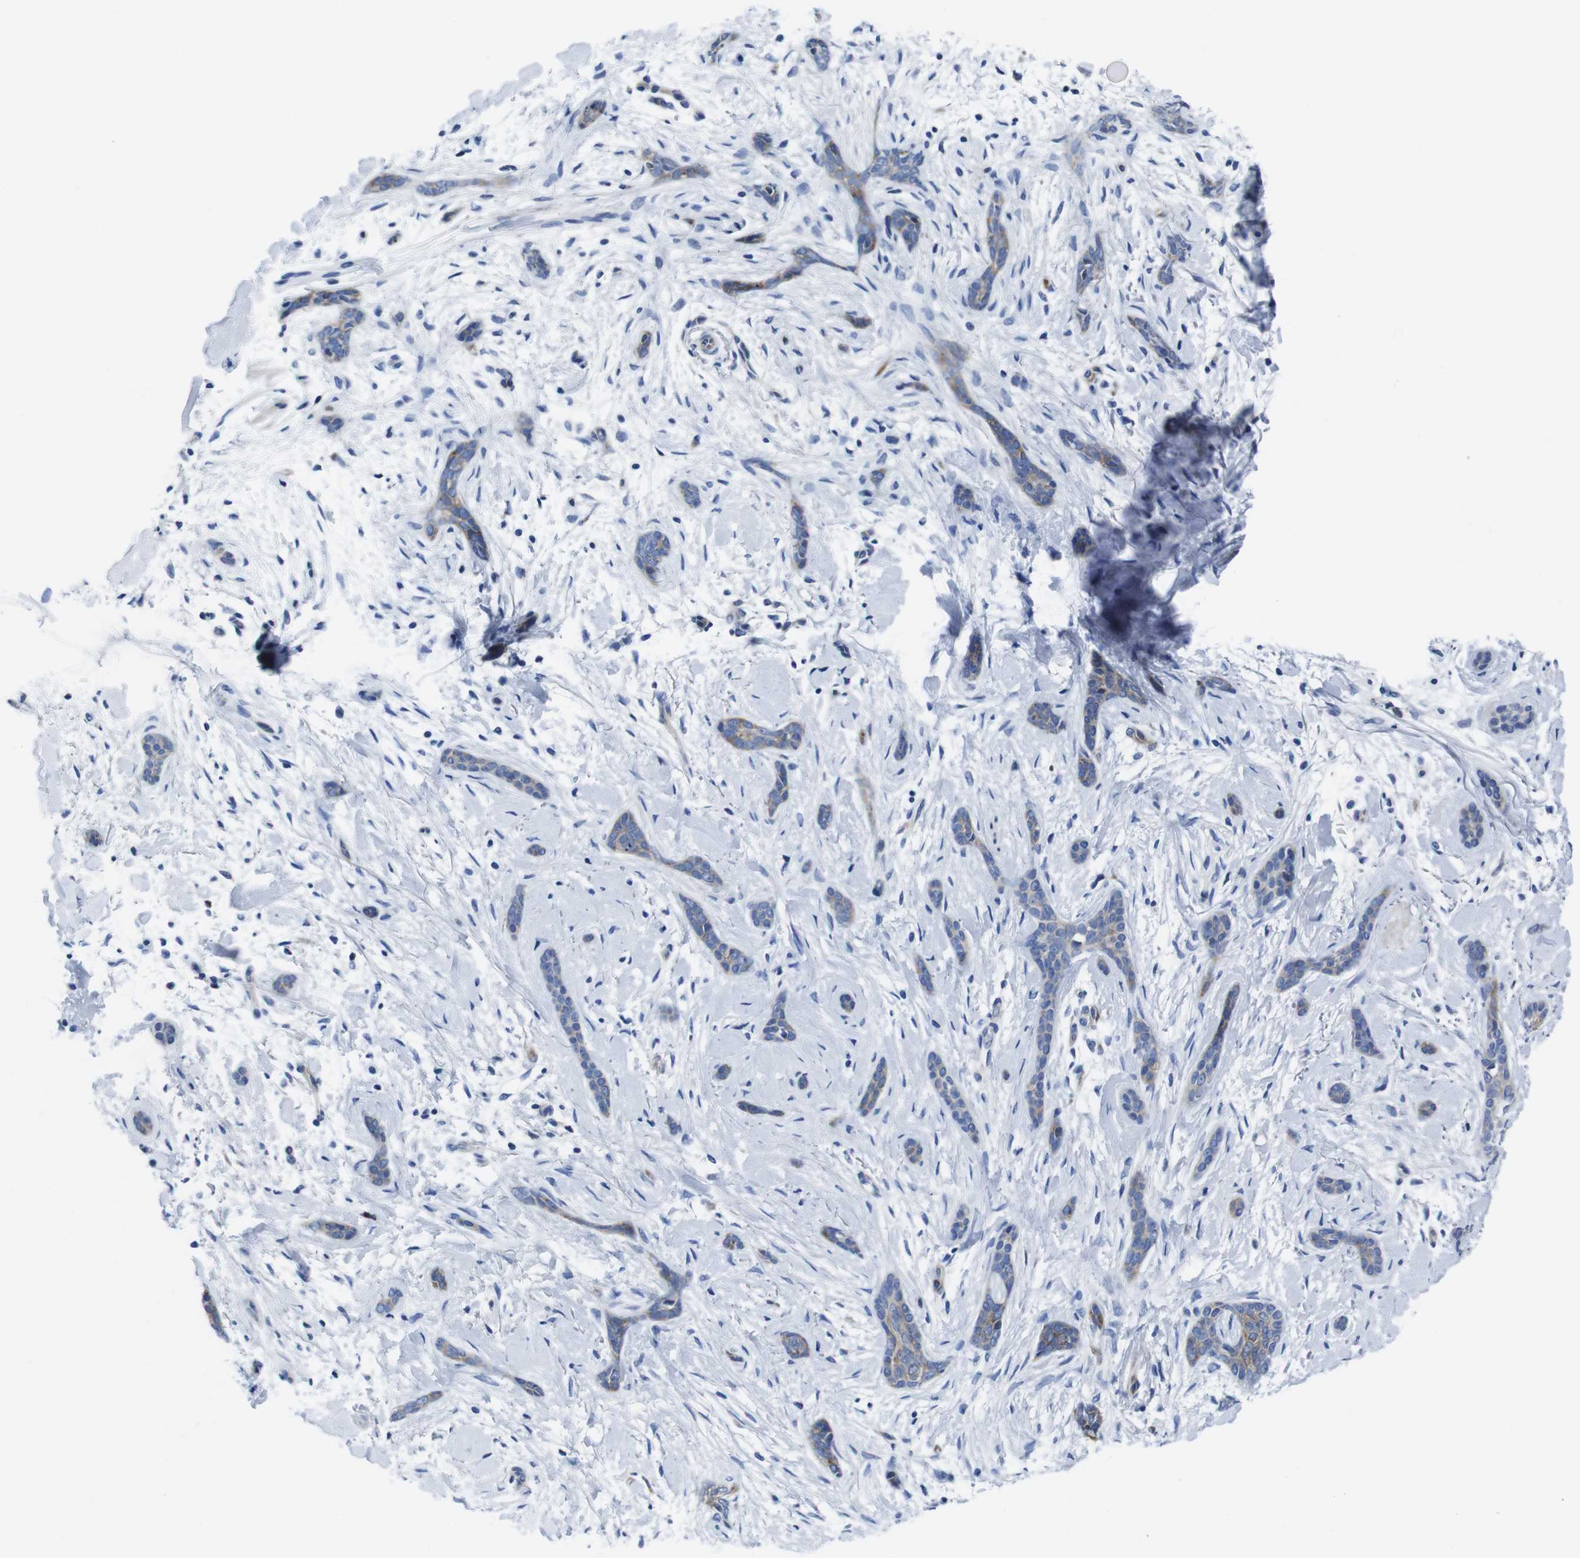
{"staining": {"intensity": "moderate", "quantity": "25%-75%", "location": "cytoplasmic/membranous"}, "tissue": "skin cancer", "cell_type": "Tumor cells", "image_type": "cancer", "snomed": [{"axis": "morphology", "description": "Basal cell carcinoma"}, {"axis": "topography", "description": "Skin"}], "caption": "IHC micrograph of skin basal cell carcinoma stained for a protein (brown), which reveals medium levels of moderate cytoplasmic/membranous positivity in about 25%-75% of tumor cells.", "gene": "EIF4A1", "patient": {"sex": "female", "age": 58}}